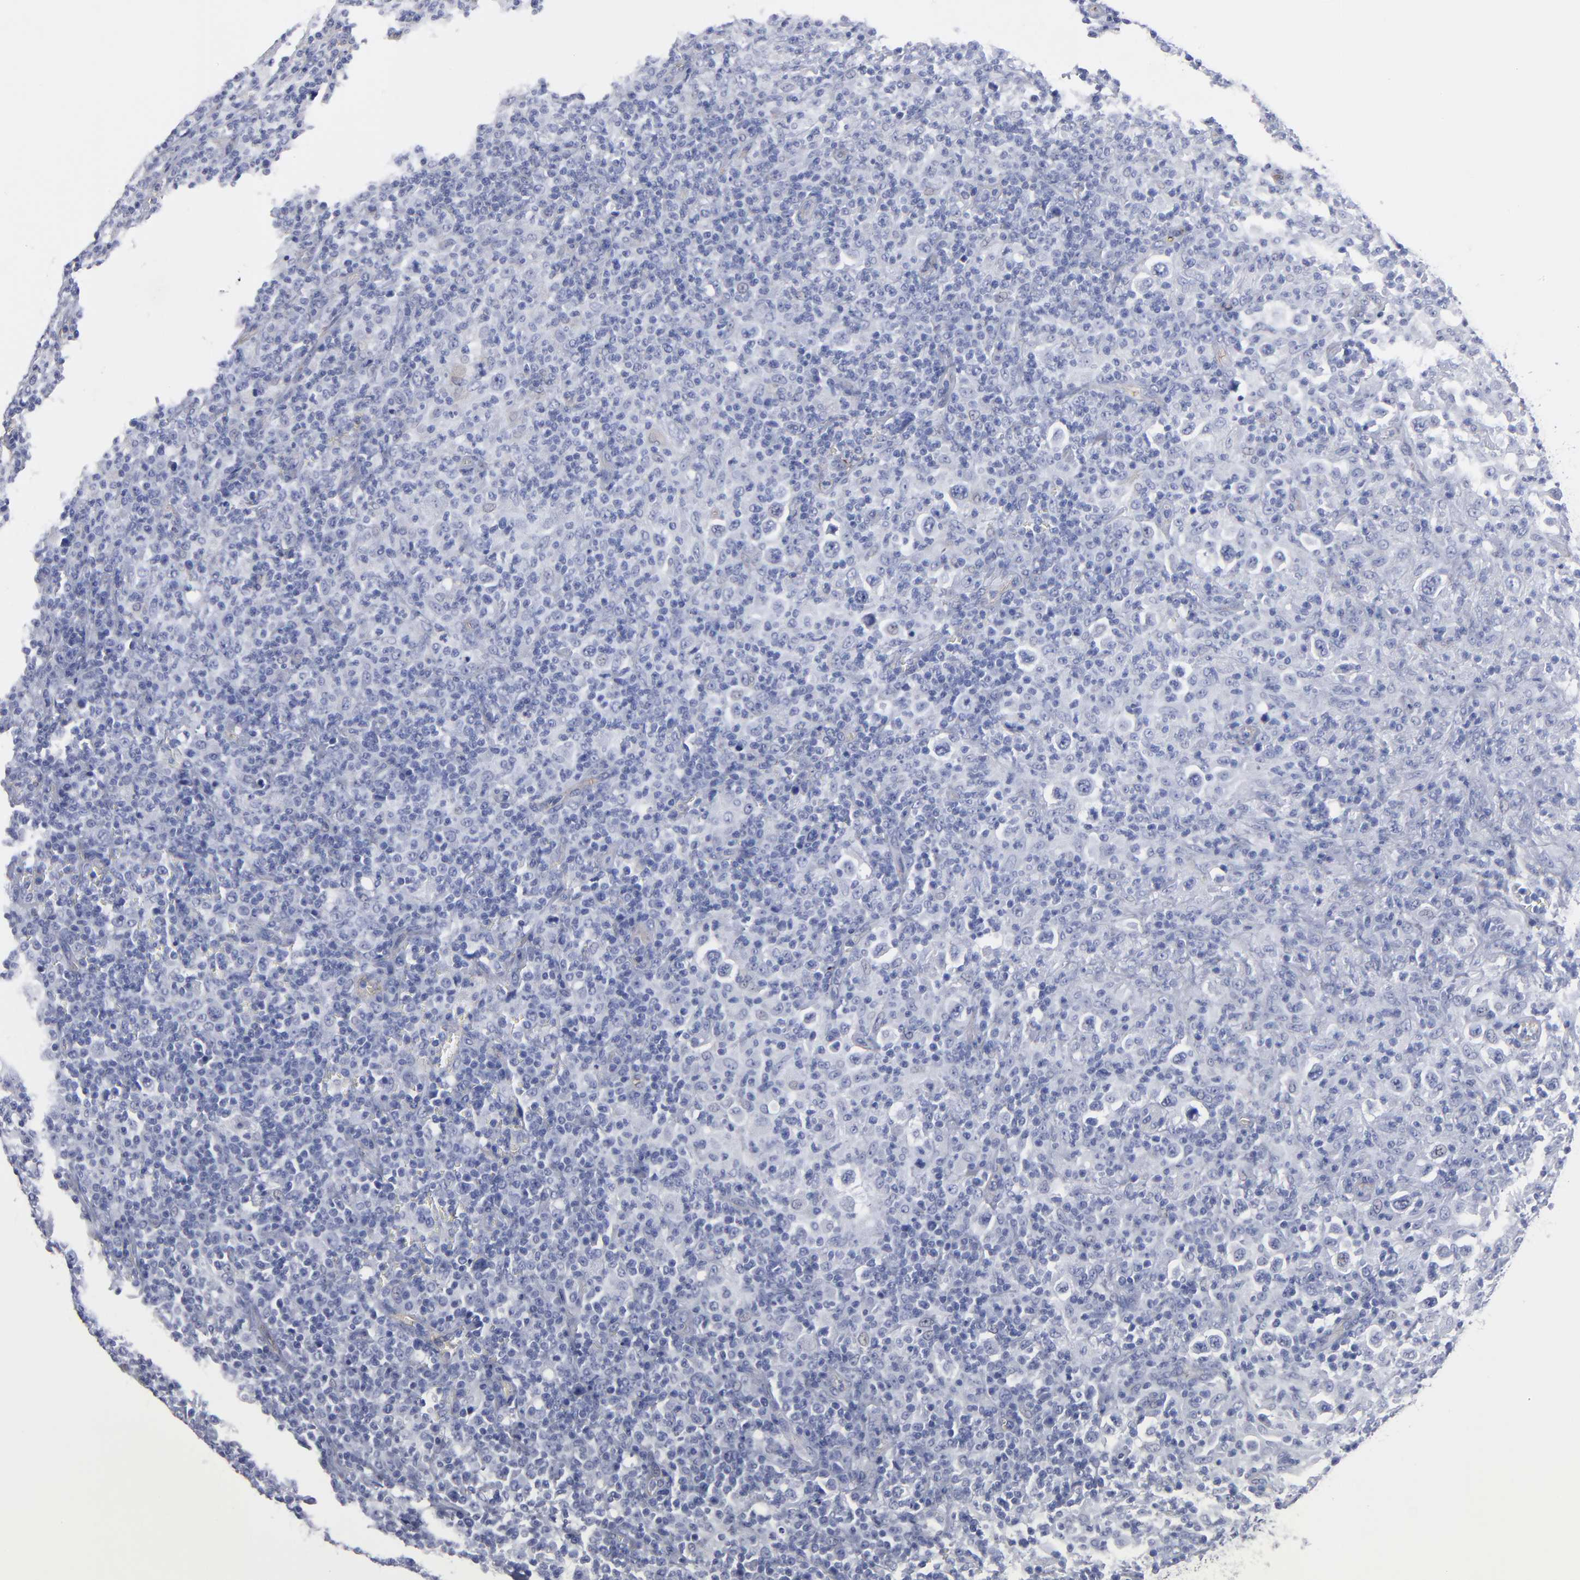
{"staining": {"intensity": "negative", "quantity": "none", "location": "none"}, "tissue": "lymphoma", "cell_type": "Tumor cells", "image_type": "cancer", "snomed": [{"axis": "morphology", "description": "Hodgkin's disease, NOS"}, {"axis": "topography", "description": "Lymph node"}], "caption": "High power microscopy histopathology image of an IHC image of Hodgkin's disease, revealing no significant staining in tumor cells.", "gene": "TM4SF1", "patient": {"sex": "male", "age": 65}}